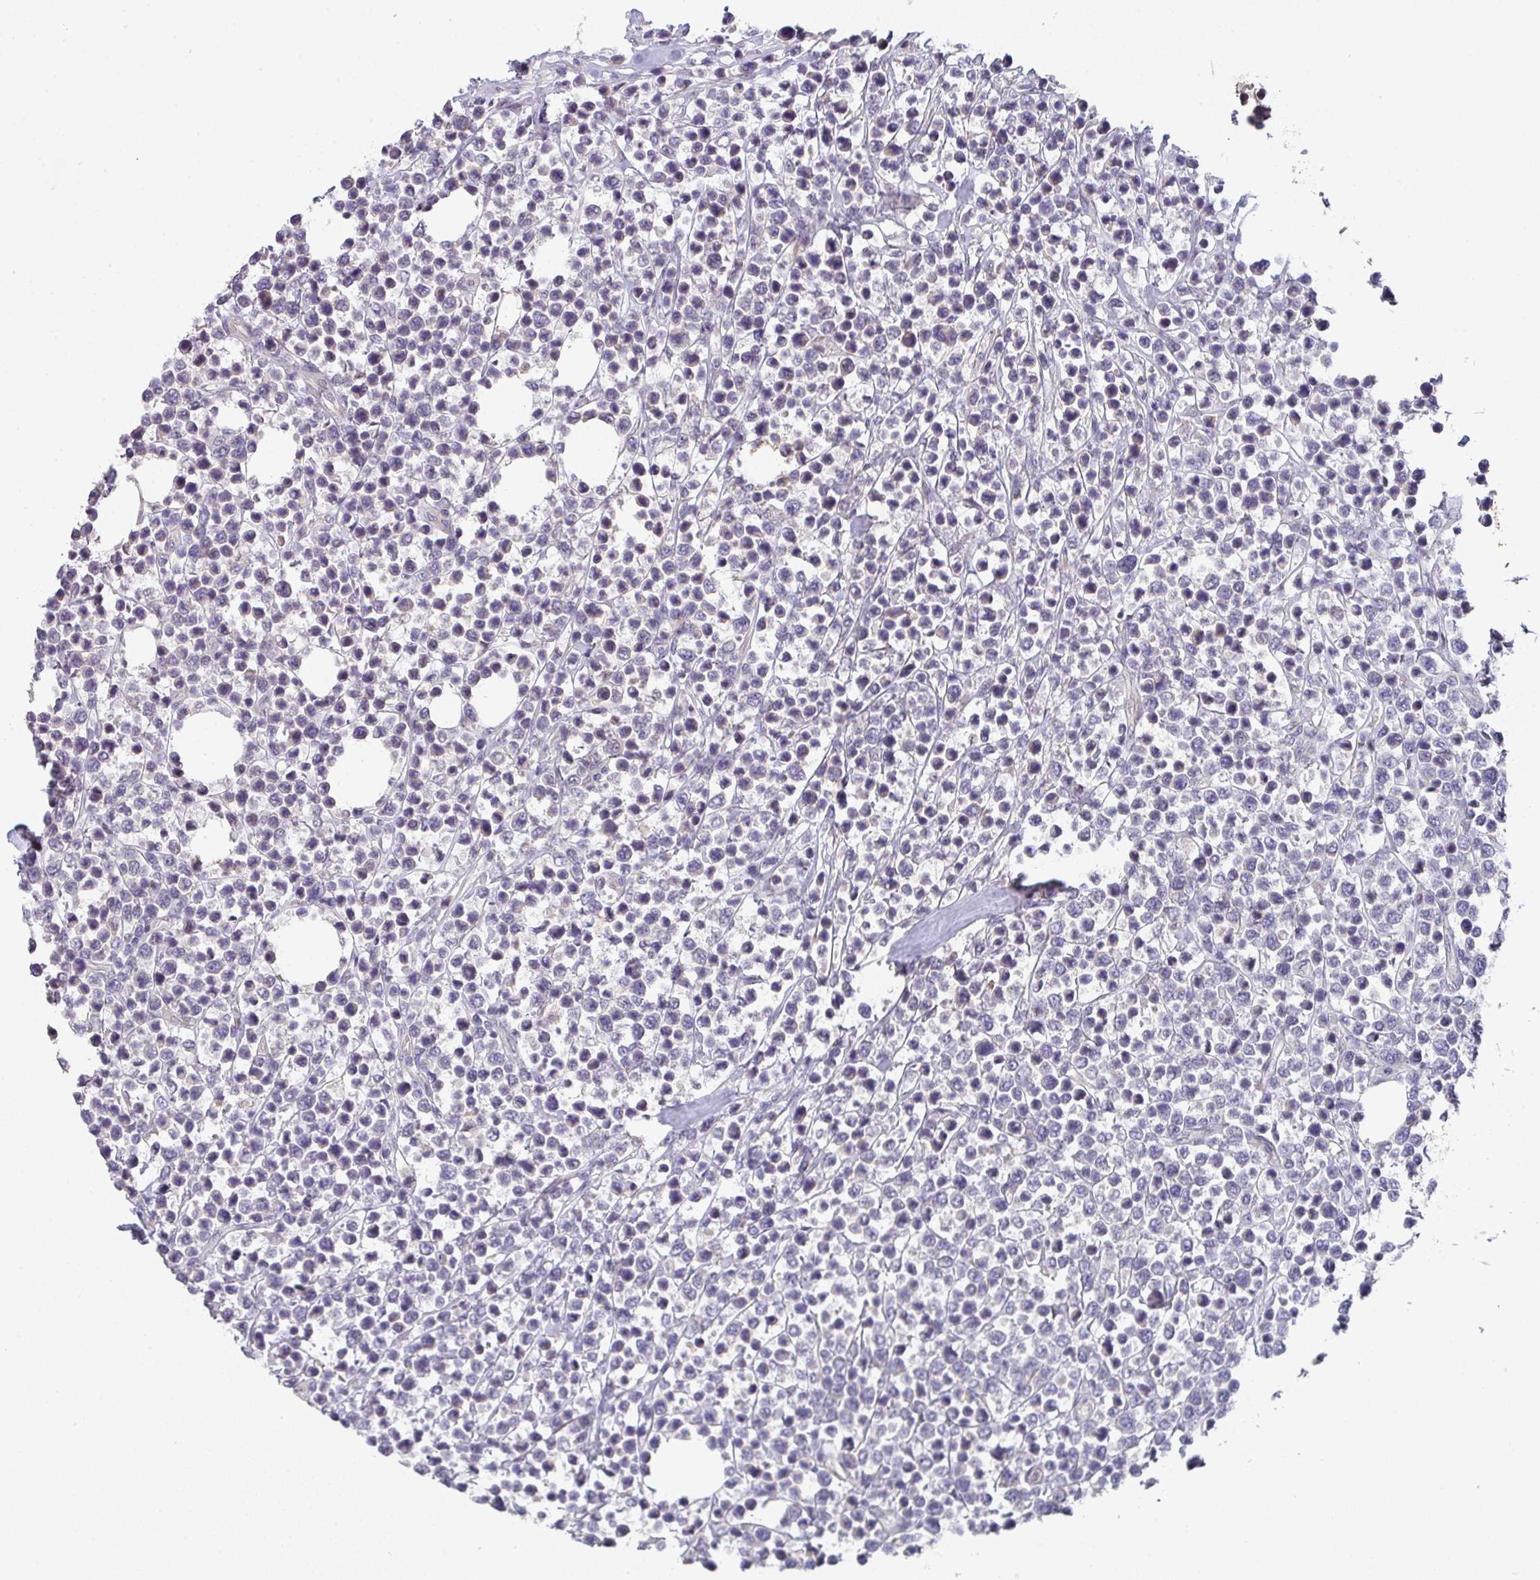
{"staining": {"intensity": "negative", "quantity": "none", "location": "none"}, "tissue": "lymphoma", "cell_type": "Tumor cells", "image_type": "cancer", "snomed": [{"axis": "morphology", "description": "Malignant lymphoma, non-Hodgkin's type, Low grade"}, {"axis": "topography", "description": "Lymph node"}], "caption": "The immunohistochemistry (IHC) photomicrograph has no significant staining in tumor cells of lymphoma tissue. Nuclei are stained in blue.", "gene": "TNFRSF10A", "patient": {"sex": "male", "age": 60}}